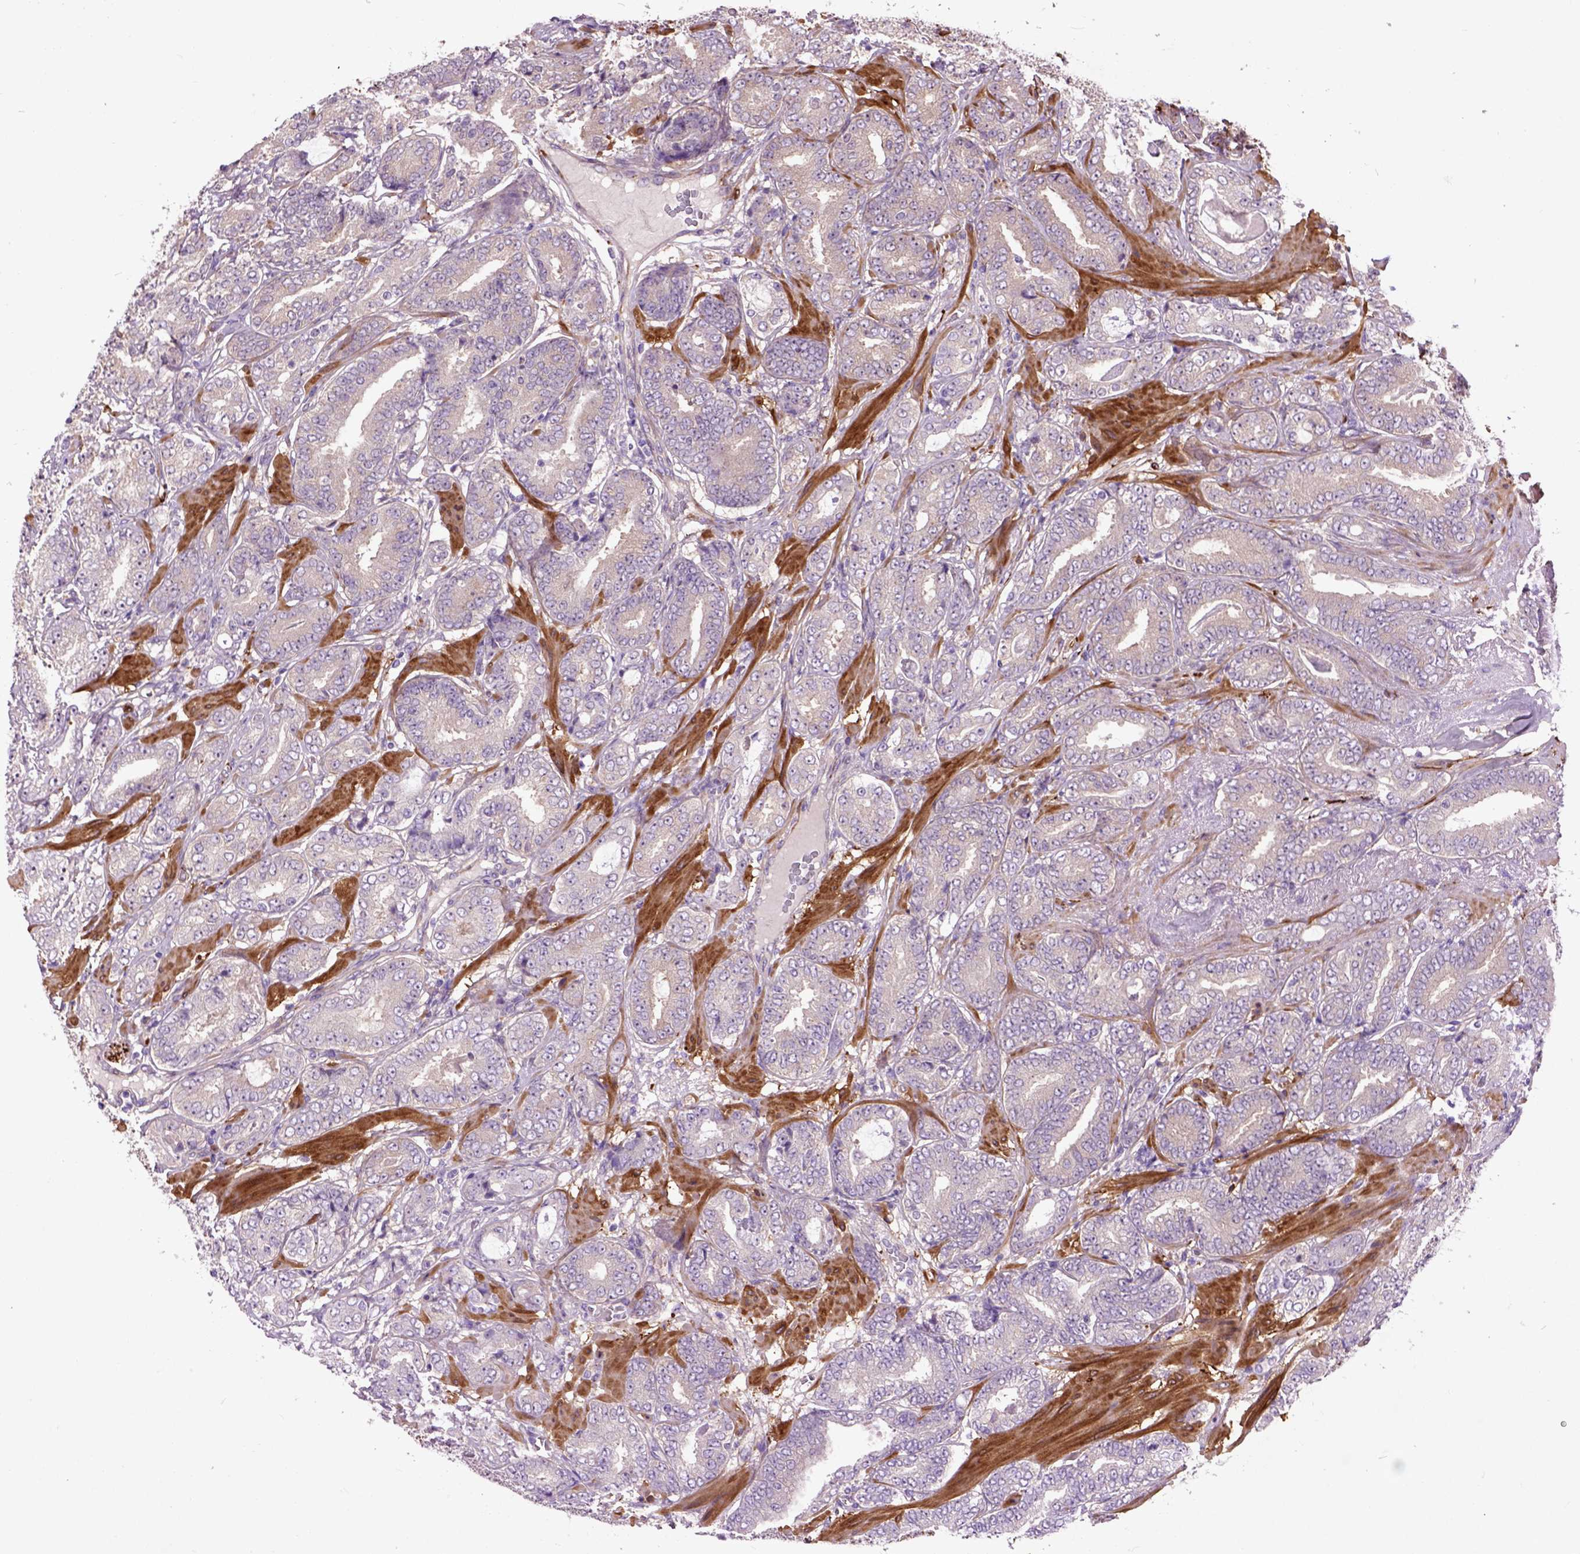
{"staining": {"intensity": "negative", "quantity": "none", "location": "none"}, "tissue": "prostate cancer", "cell_type": "Tumor cells", "image_type": "cancer", "snomed": [{"axis": "morphology", "description": "Adenocarcinoma, Low grade"}, {"axis": "topography", "description": "Prostate"}], "caption": "DAB immunohistochemical staining of human prostate cancer (low-grade adenocarcinoma) exhibits no significant positivity in tumor cells.", "gene": "MAPT", "patient": {"sex": "male", "age": 60}}